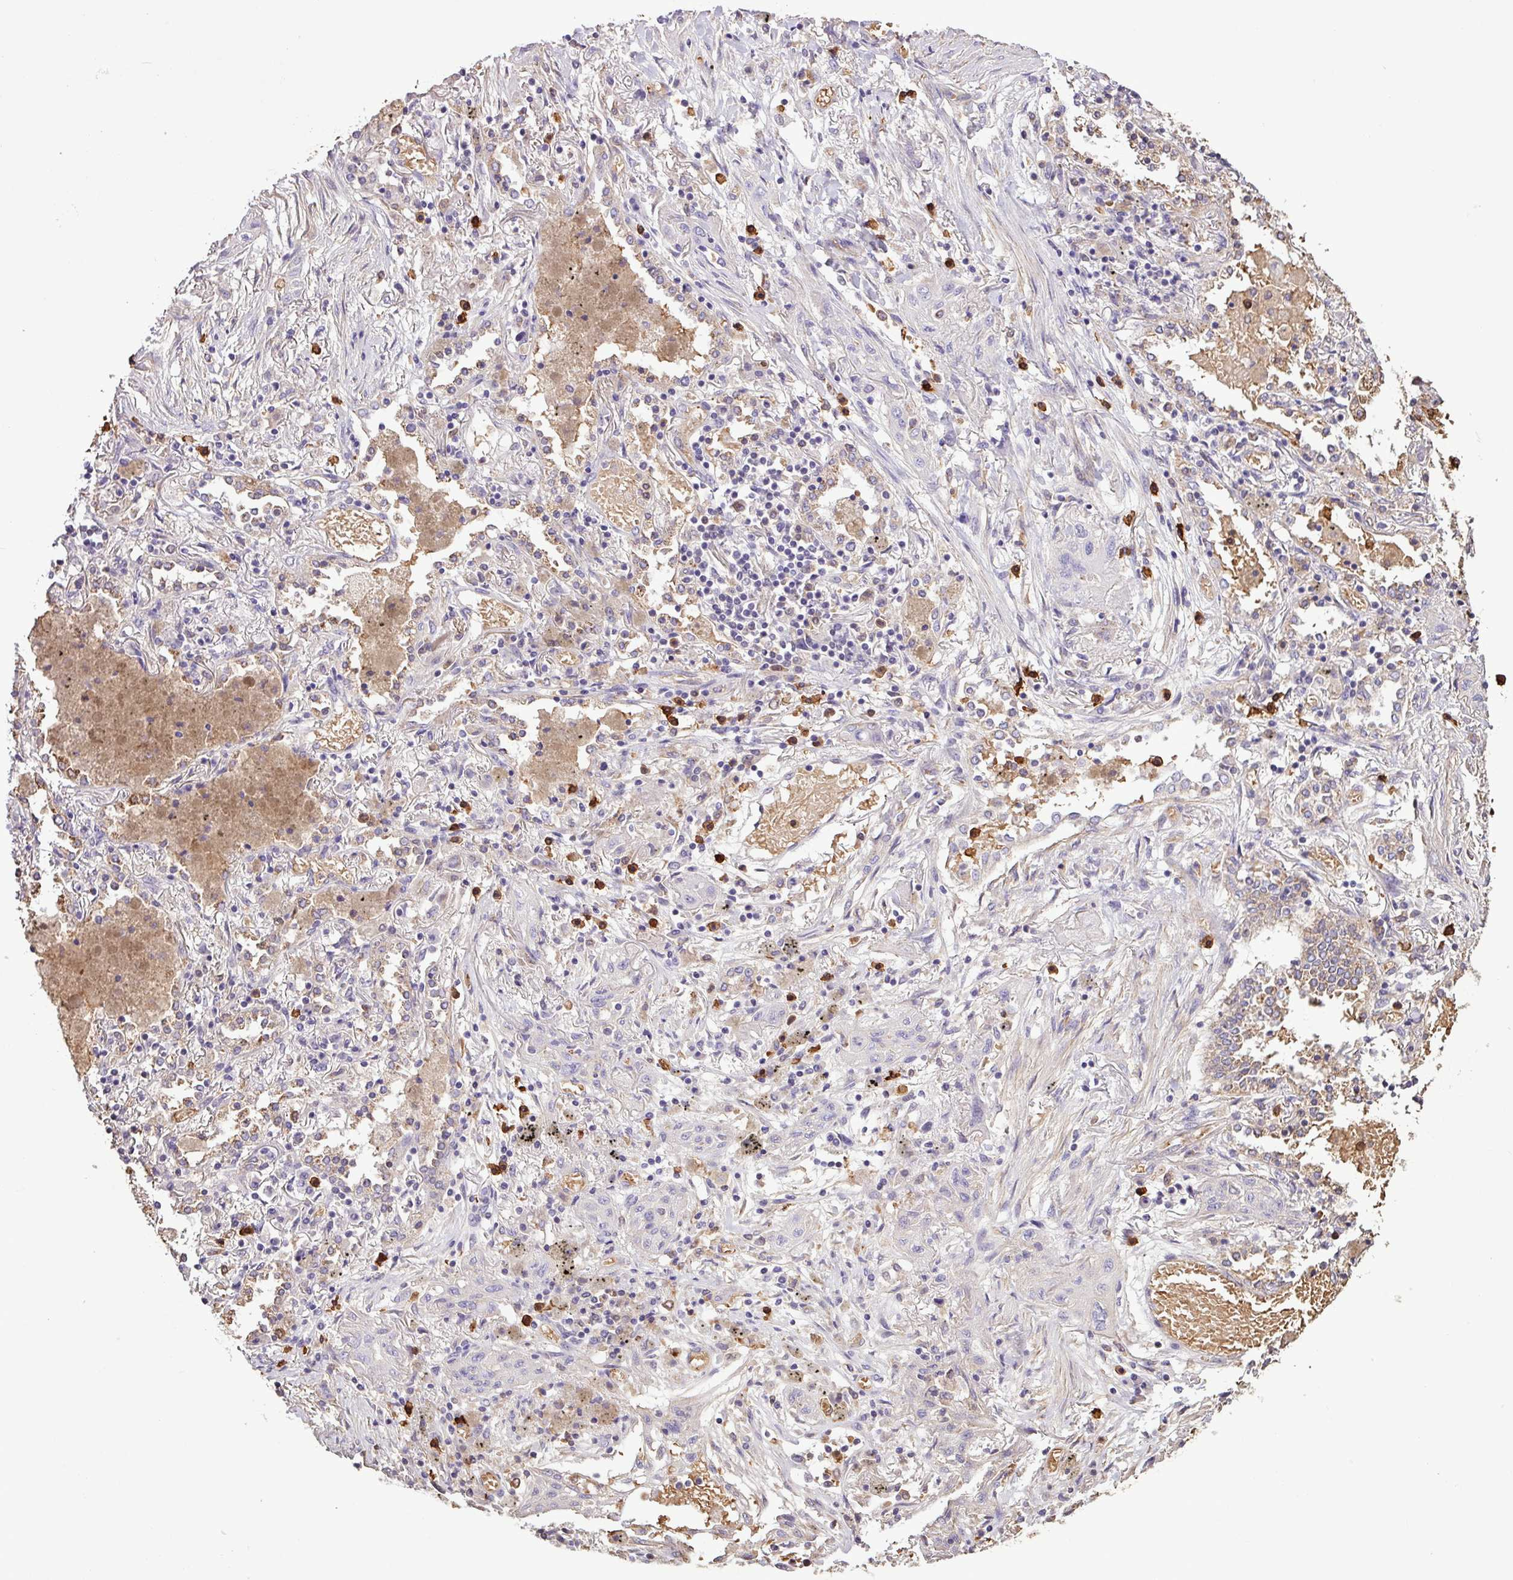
{"staining": {"intensity": "moderate", "quantity": "25%-75%", "location": "cytoplasmic/membranous"}, "tissue": "lung cancer", "cell_type": "Tumor cells", "image_type": "cancer", "snomed": [{"axis": "morphology", "description": "Squamous cell carcinoma, NOS"}, {"axis": "topography", "description": "Lung"}], "caption": "A brown stain highlights moderate cytoplasmic/membranous expression of a protein in lung squamous cell carcinoma tumor cells.", "gene": "CHST11", "patient": {"sex": "female", "age": 47}}